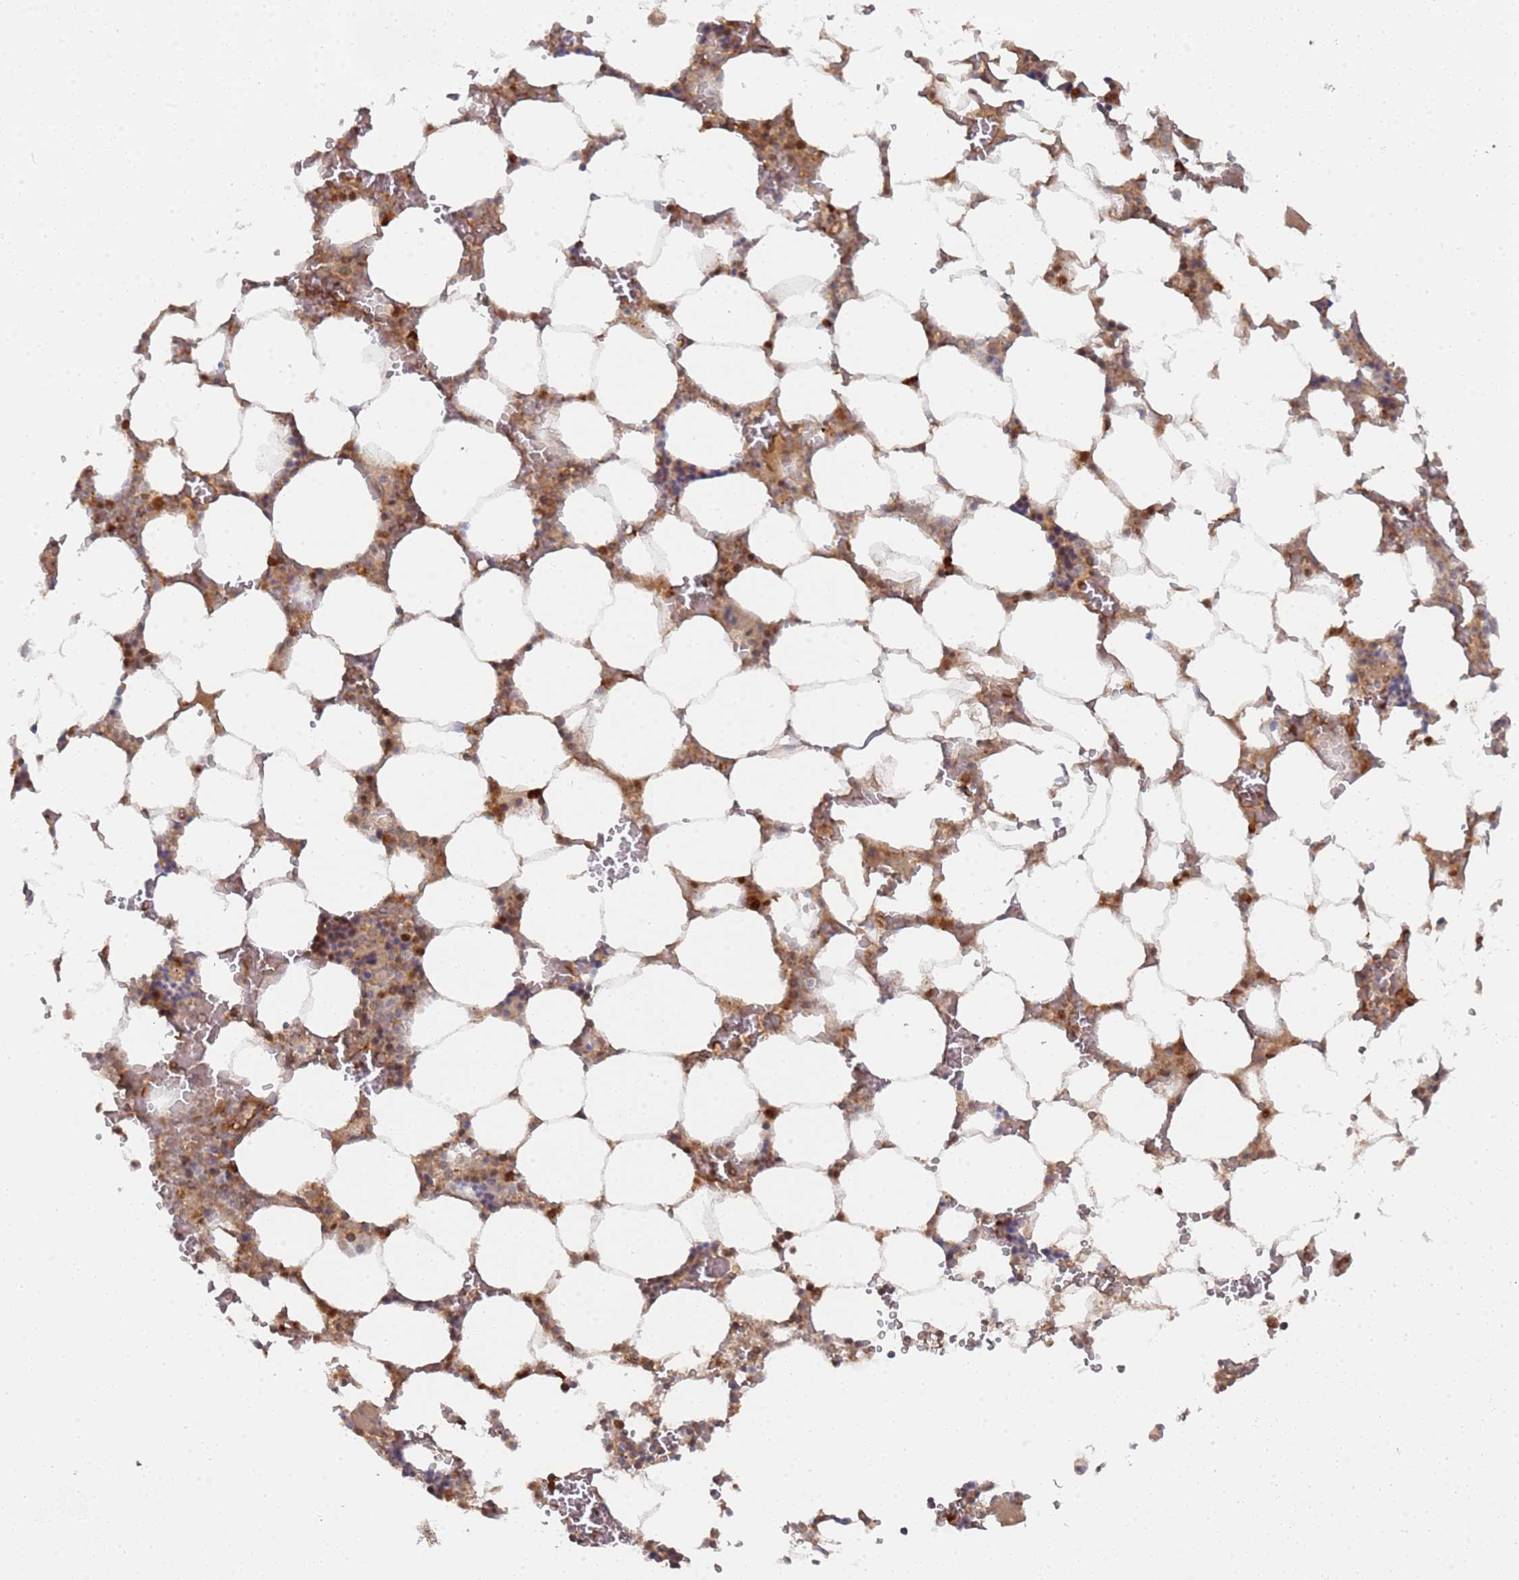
{"staining": {"intensity": "moderate", "quantity": "25%-75%", "location": "cytoplasmic/membranous,nuclear"}, "tissue": "bone marrow", "cell_type": "Hematopoietic cells", "image_type": "normal", "snomed": [{"axis": "morphology", "description": "Normal tissue, NOS"}, {"axis": "topography", "description": "Bone marrow"}], "caption": "A photomicrograph showing moderate cytoplasmic/membranous,nuclear expression in approximately 25%-75% of hematopoietic cells in normal bone marrow, as visualized by brown immunohistochemical staining.", "gene": "DDX60", "patient": {"sex": "male", "age": 64}}